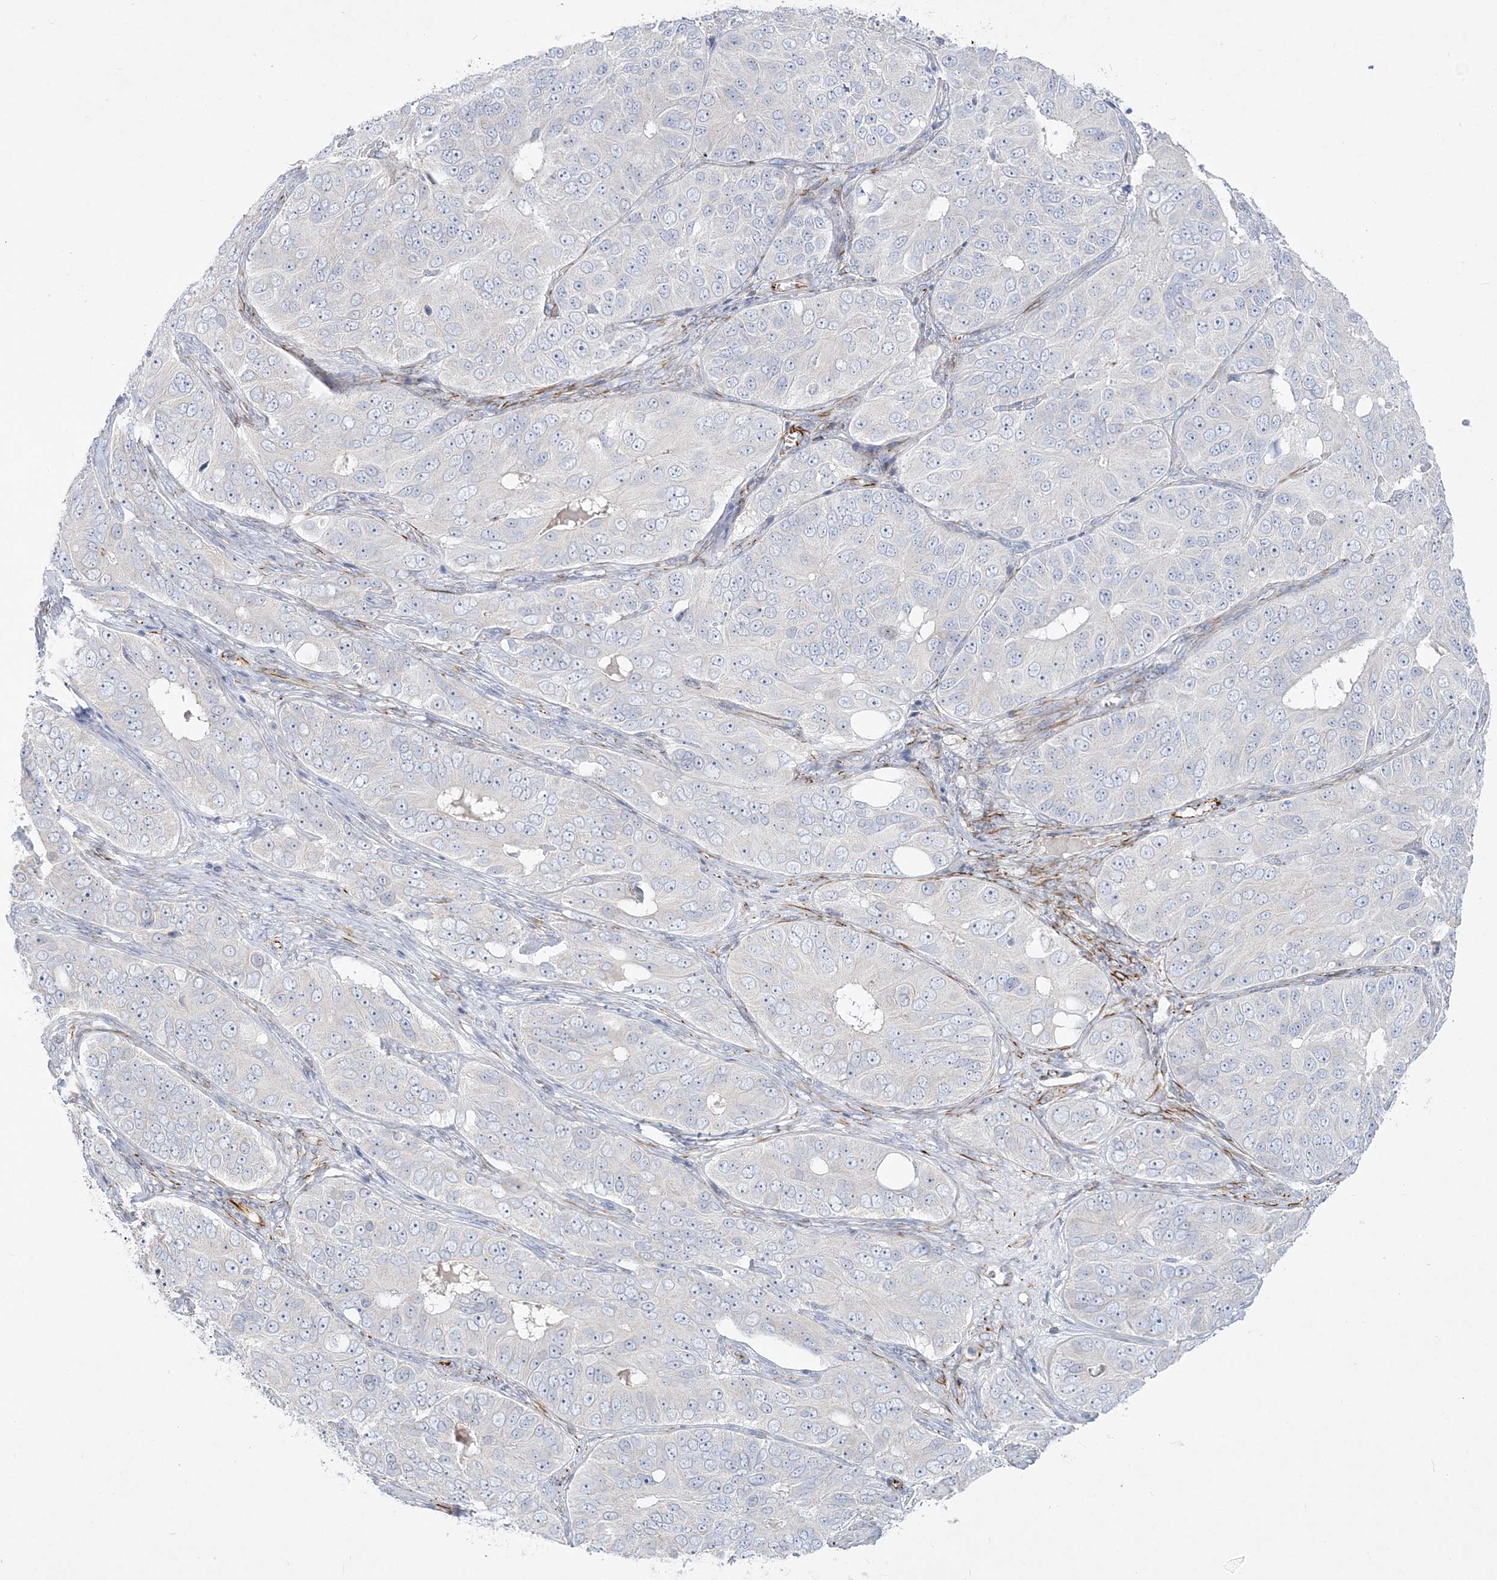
{"staining": {"intensity": "negative", "quantity": "none", "location": "none"}, "tissue": "ovarian cancer", "cell_type": "Tumor cells", "image_type": "cancer", "snomed": [{"axis": "morphology", "description": "Carcinoma, endometroid"}, {"axis": "topography", "description": "Ovary"}], "caption": "IHC micrograph of neoplastic tissue: human ovarian endometroid carcinoma stained with DAB displays no significant protein staining in tumor cells. (DAB (3,3'-diaminobenzidine) immunohistochemistry with hematoxylin counter stain).", "gene": "GPAT2", "patient": {"sex": "female", "age": 51}}